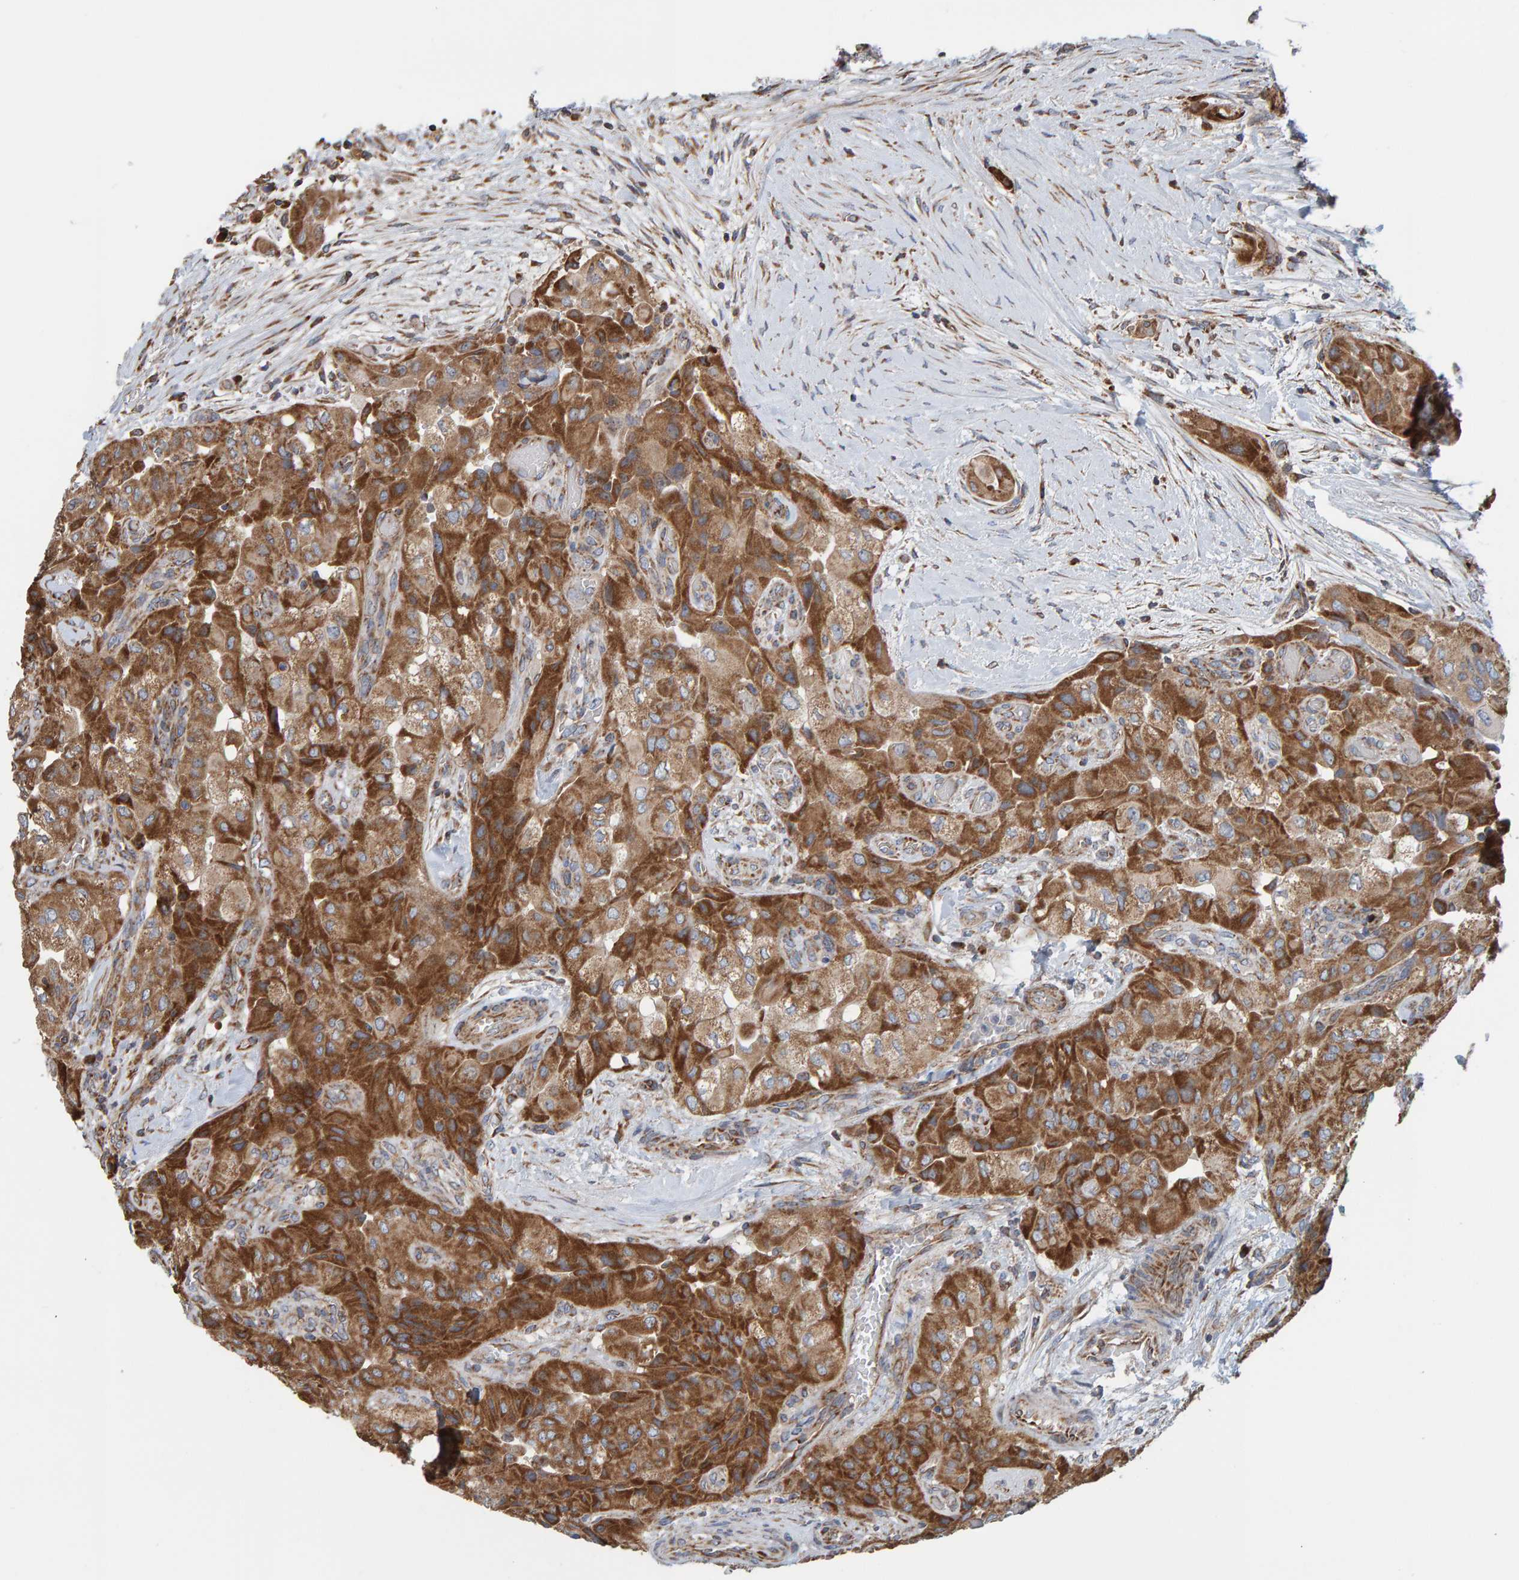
{"staining": {"intensity": "strong", "quantity": ">75%", "location": "cytoplasmic/membranous"}, "tissue": "thyroid cancer", "cell_type": "Tumor cells", "image_type": "cancer", "snomed": [{"axis": "morphology", "description": "Papillary adenocarcinoma, NOS"}, {"axis": "topography", "description": "Thyroid gland"}], "caption": "Protein staining demonstrates strong cytoplasmic/membranous expression in about >75% of tumor cells in thyroid papillary adenocarcinoma. Nuclei are stained in blue.", "gene": "MRPL45", "patient": {"sex": "female", "age": 59}}